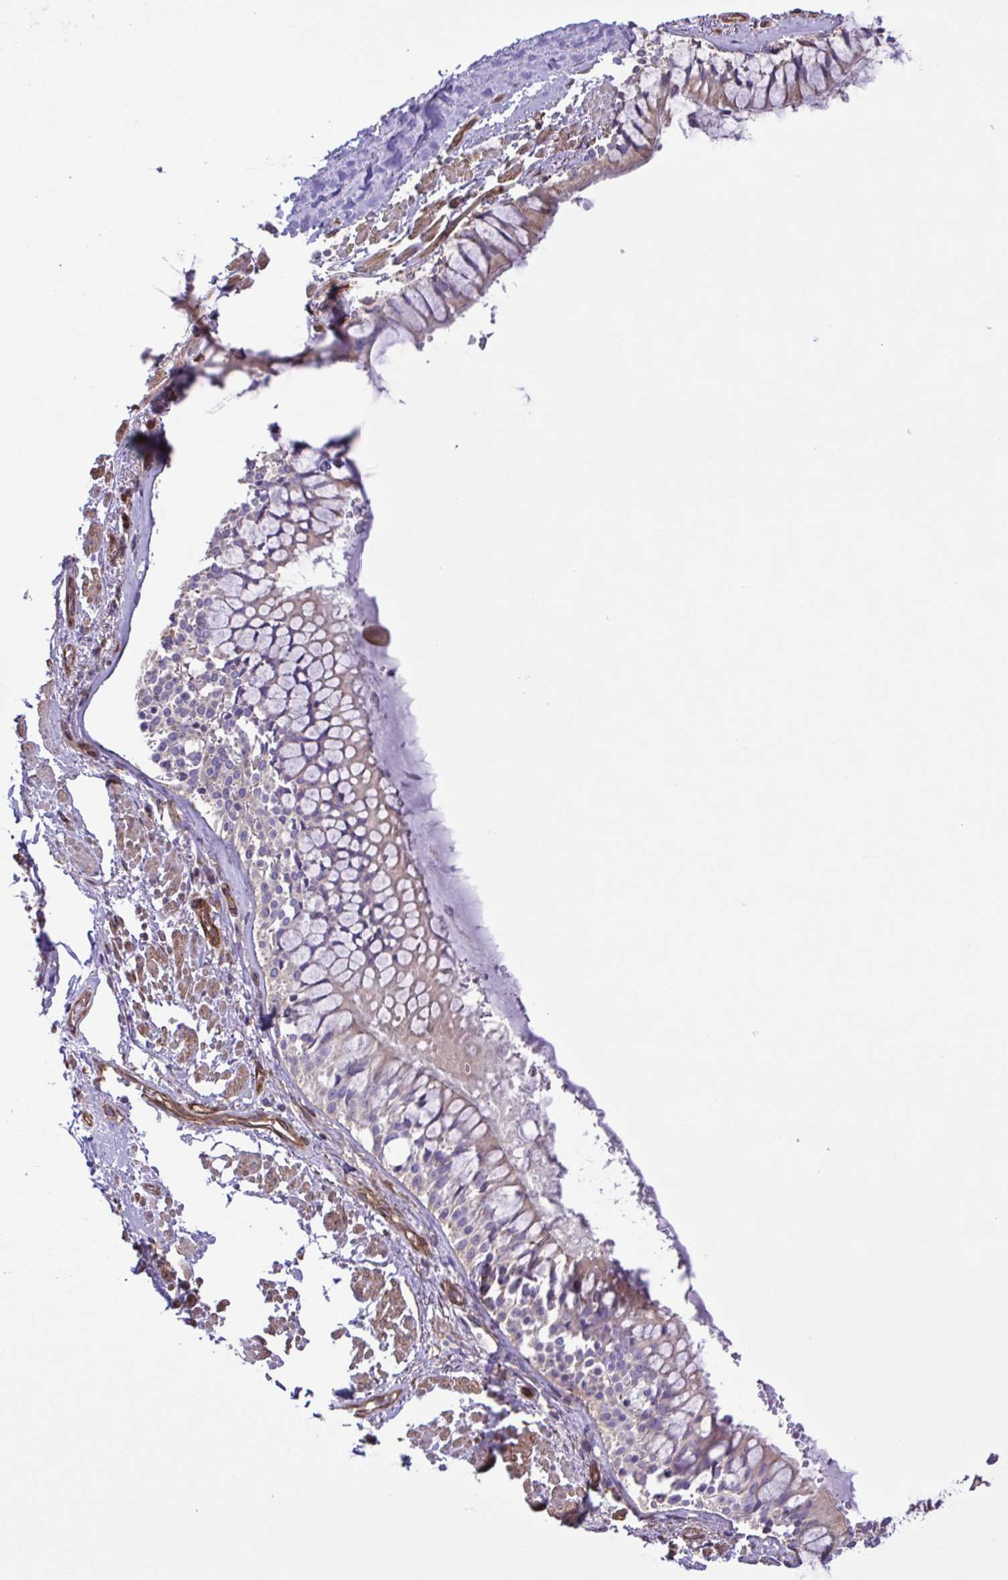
{"staining": {"intensity": "moderate", "quantity": "25%-75%", "location": "cytoplasmic/membranous"}, "tissue": "adipose tissue", "cell_type": "Adipocytes", "image_type": "normal", "snomed": [{"axis": "morphology", "description": "Normal tissue, NOS"}, {"axis": "topography", "description": "Cartilage tissue"}, {"axis": "topography", "description": "Bronchus"}], "caption": "Immunohistochemical staining of unremarkable adipose tissue displays moderate cytoplasmic/membranous protein expression in approximately 25%-75% of adipocytes.", "gene": "FLT1", "patient": {"sex": "male", "age": 64}}